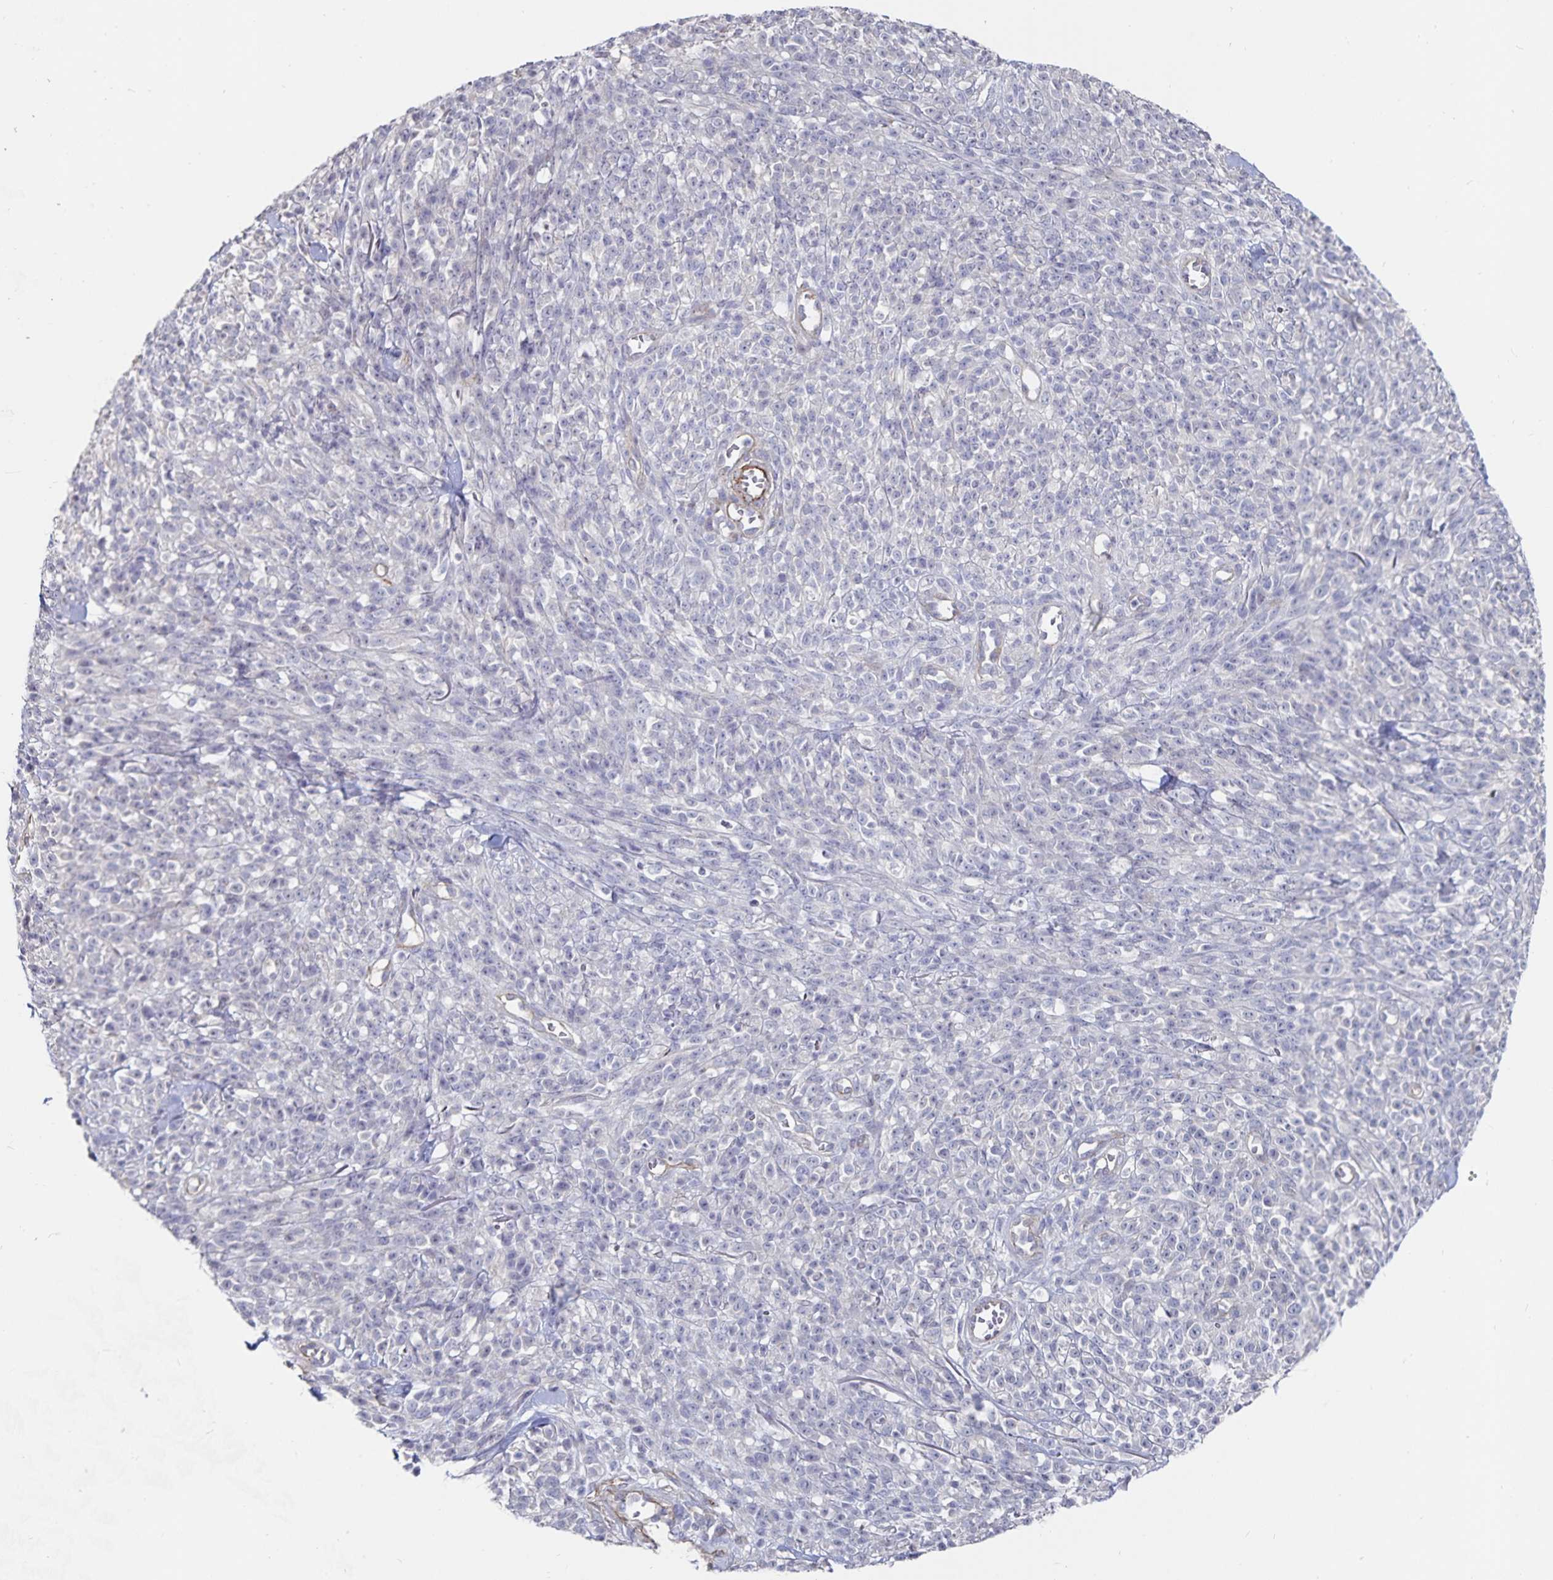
{"staining": {"intensity": "negative", "quantity": "none", "location": "none"}, "tissue": "melanoma", "cell_type": "Tumor cells", "image_type": "cancer", "snomed": [{"axis": "morphology", "description": "Malignant melanoma, NOS"}, {"axis": "topography", "description": "Skin"}, {"axis": "topography", "description": "Skin of trunk"}], "caption": "Tumor cells are negative for brown protein staining in melanoma.", "gene": "SSTR1", "patient": {"sex": "male", "age": 74}}